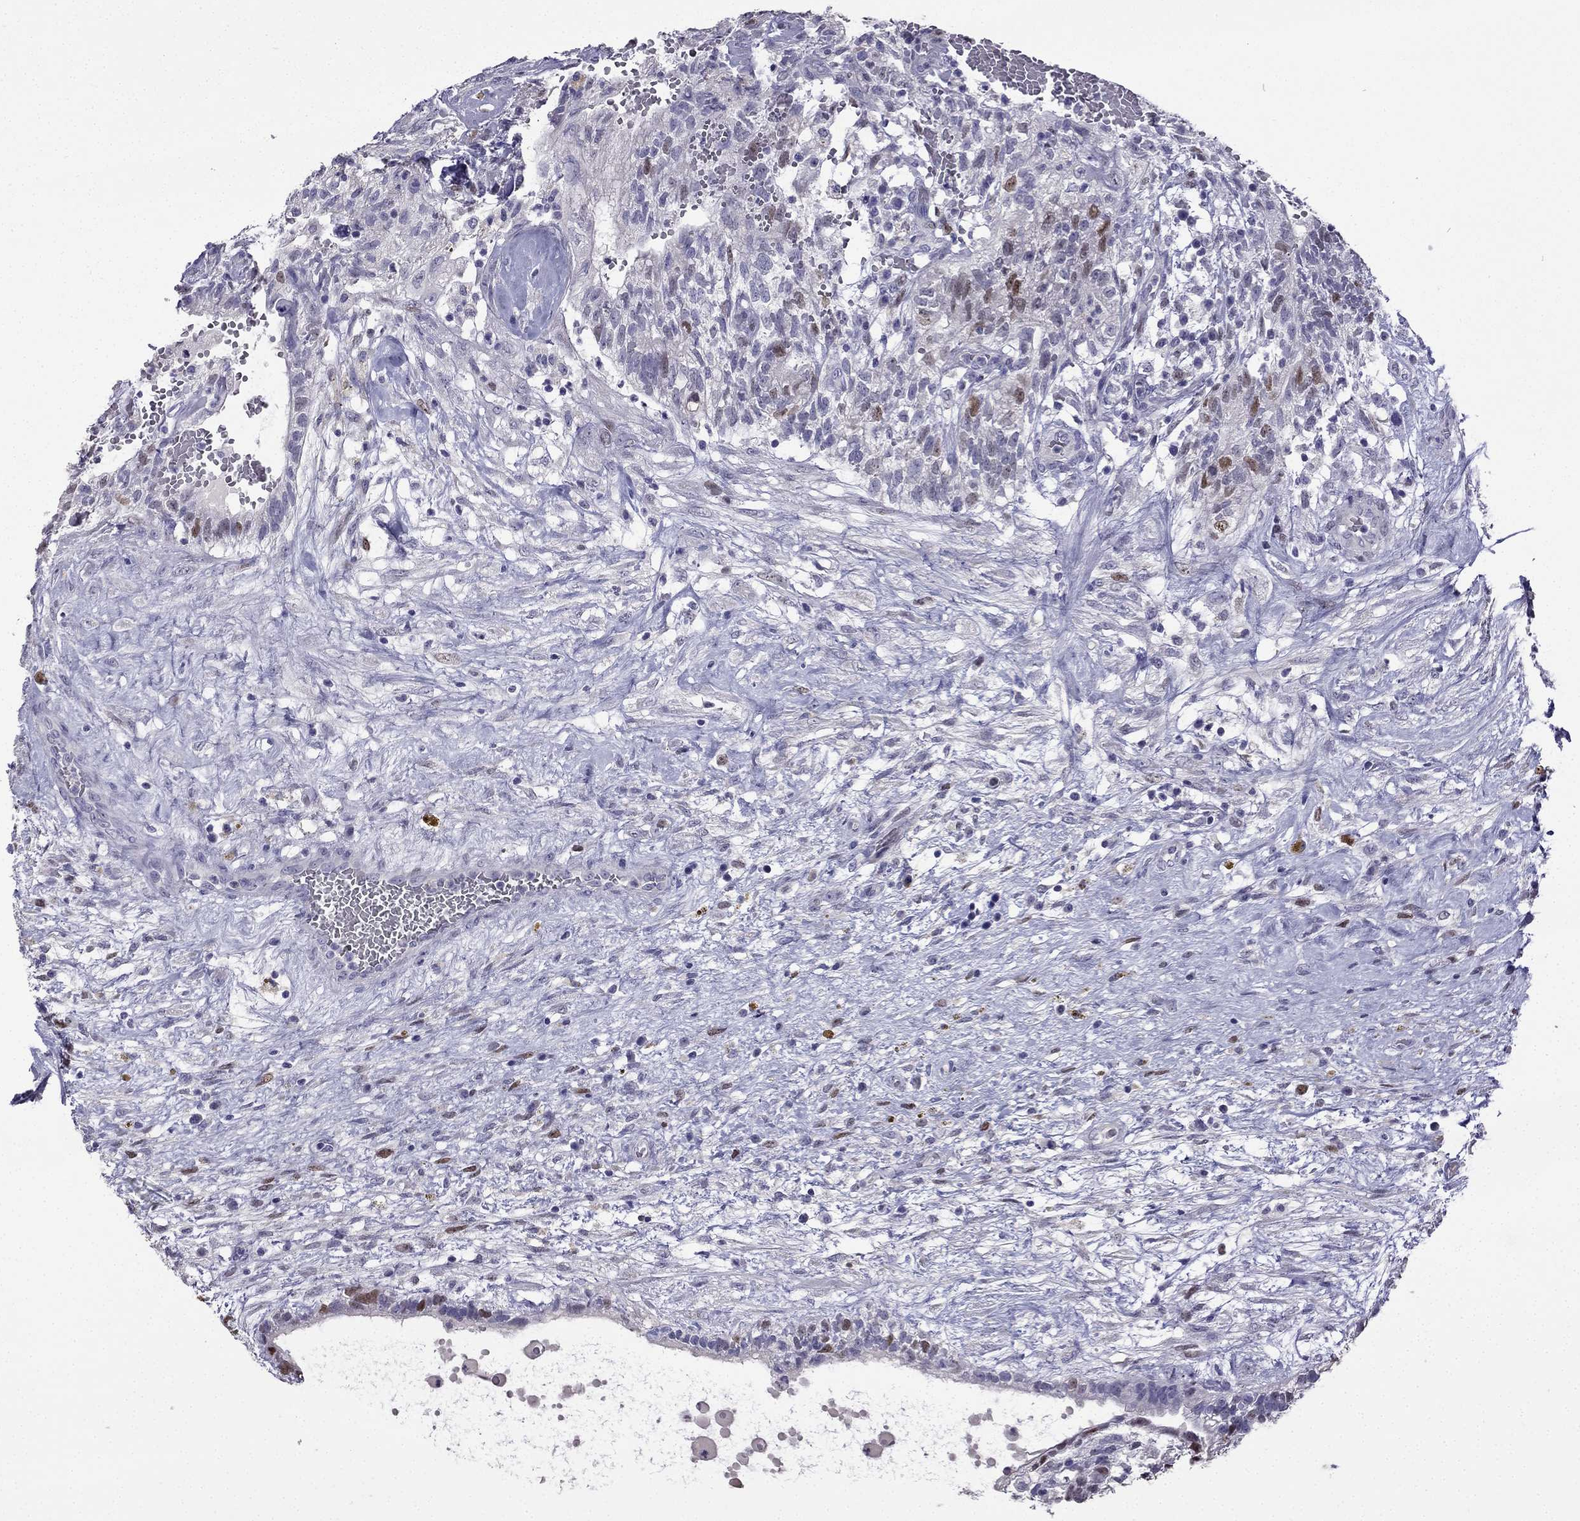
{"staining": {"intensity": "moderate", "quantity": "<25%", "location": "nuclear"}, "tissue": "testis cancer", "cell_type": "Tumor cells", "image_type": "cancer", "snomed": [{"axis": "morphology", "description": "Normal tissue, NOS"}, {"axis": "morphology", "description": "Carcinoma, Embryonal, NOS"}, {"axis": "topography", "description": "Testis"}, {"axis": "topography", "description": "Epididymis"}], "caption": "Immunohistochemical staining of human testis cancer shows low levels of moderate nuclear protein positivity in approximately <25% of tumor cells.", "gene": "UHRF1", "patient": {"sex": "male", "age": 32}}